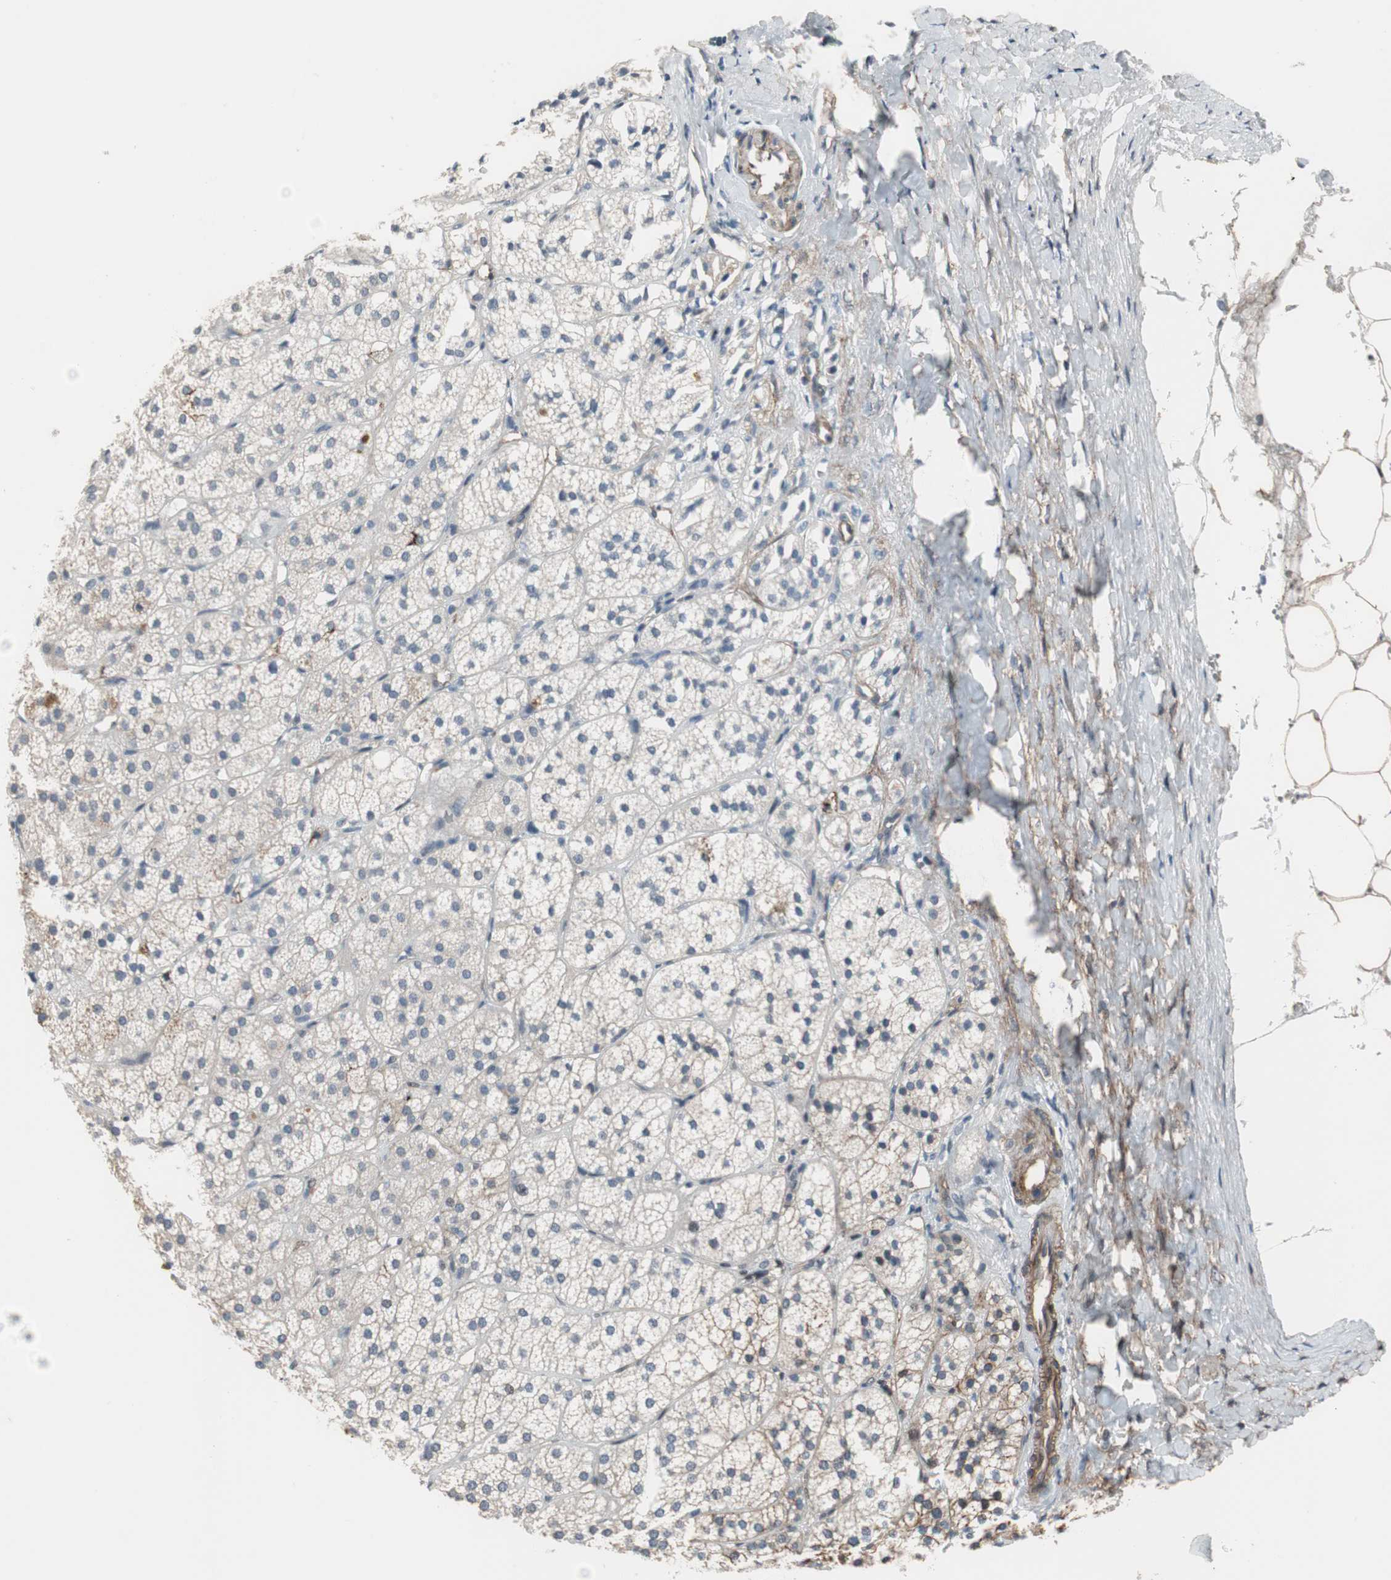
{"staining": {"intensity": "moderate", "quantity": "25%-75%", "location": "cytoplasmic/membranous"}, "tissue": "adrenal gland", "cell_type": "Glandular cells", "image_type": "normal", "snomed": [{"axis": "morphology", "description": "Normal tissue, NOS"}, {"axis": "topography", "description": "Adrenal gland"}], "caption": "Unremarkable adrenal gland demonstrates moderate cytoplasmic/membranous expression in about 25%-75% of glandular cells, visualized by immunohistochemistry.", "gene": "GRHL1", "patient": {"sex": "female", "age": 71}}